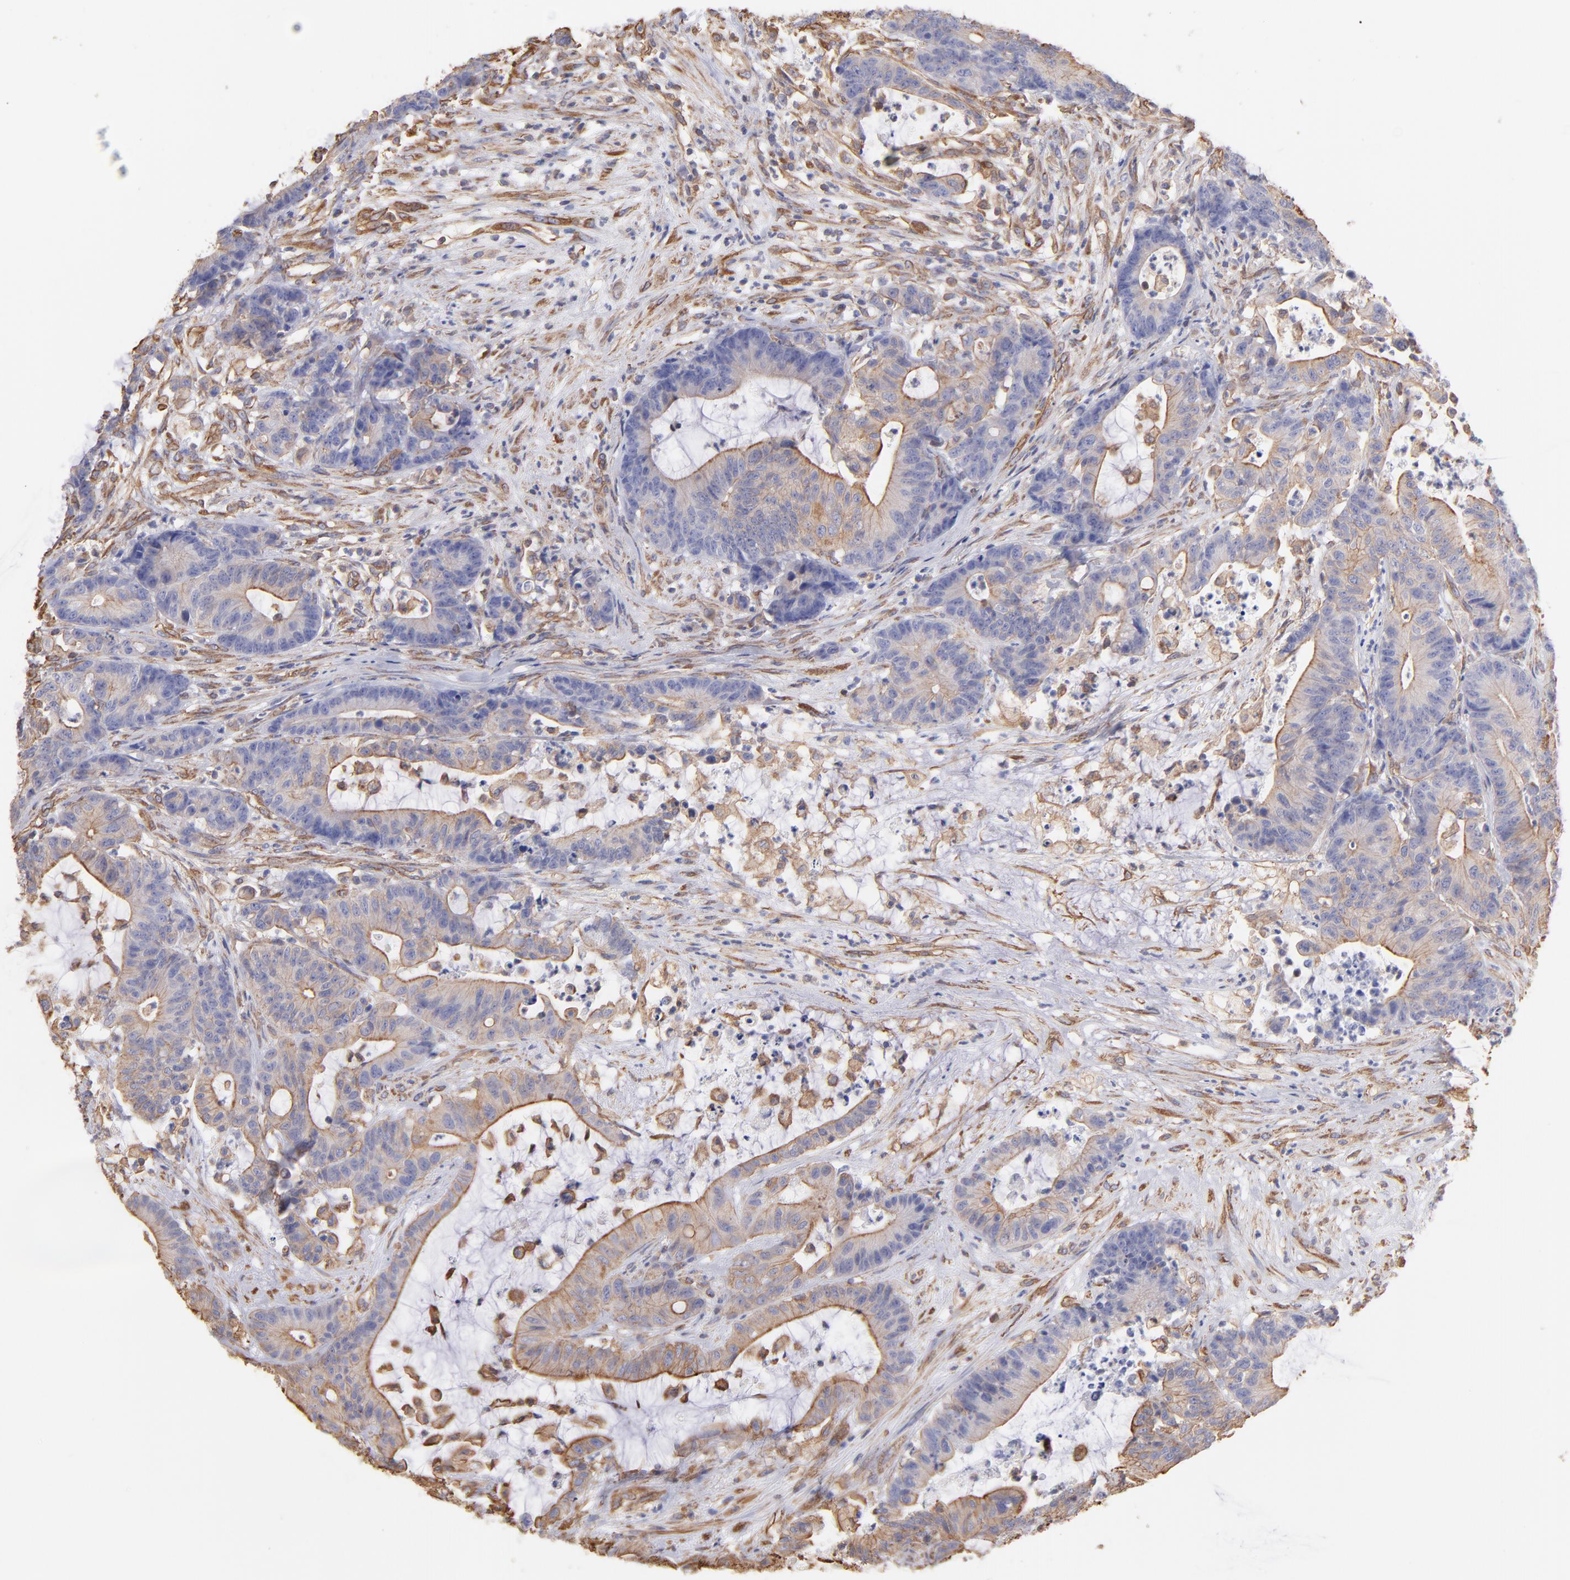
{"staining": {"intensity": "moderate", "quantity": ">75%", "location": "cytoplasmic/membranous"}, "tissue": "colorectal cancer", "cell_type": "Tumor cells", "image_type": "cancer", "snomed": [{"axis": "morphology", "description": "Adenocarcinoma, NOS"}, {"axis": "topography", "description": "Colon"}], "caption": "High-magnification brightfield microscopy of adenocarcinoma (colorectal) stained with DAB (brown) and counterstained with hematoxylin (blue). tumor cells exhibit moderate cytoplasmic/membranous positivity is identified in approximately>75% of cells.", "gene": "PLEC", "patient": {"sex": "female", "age": 84}}